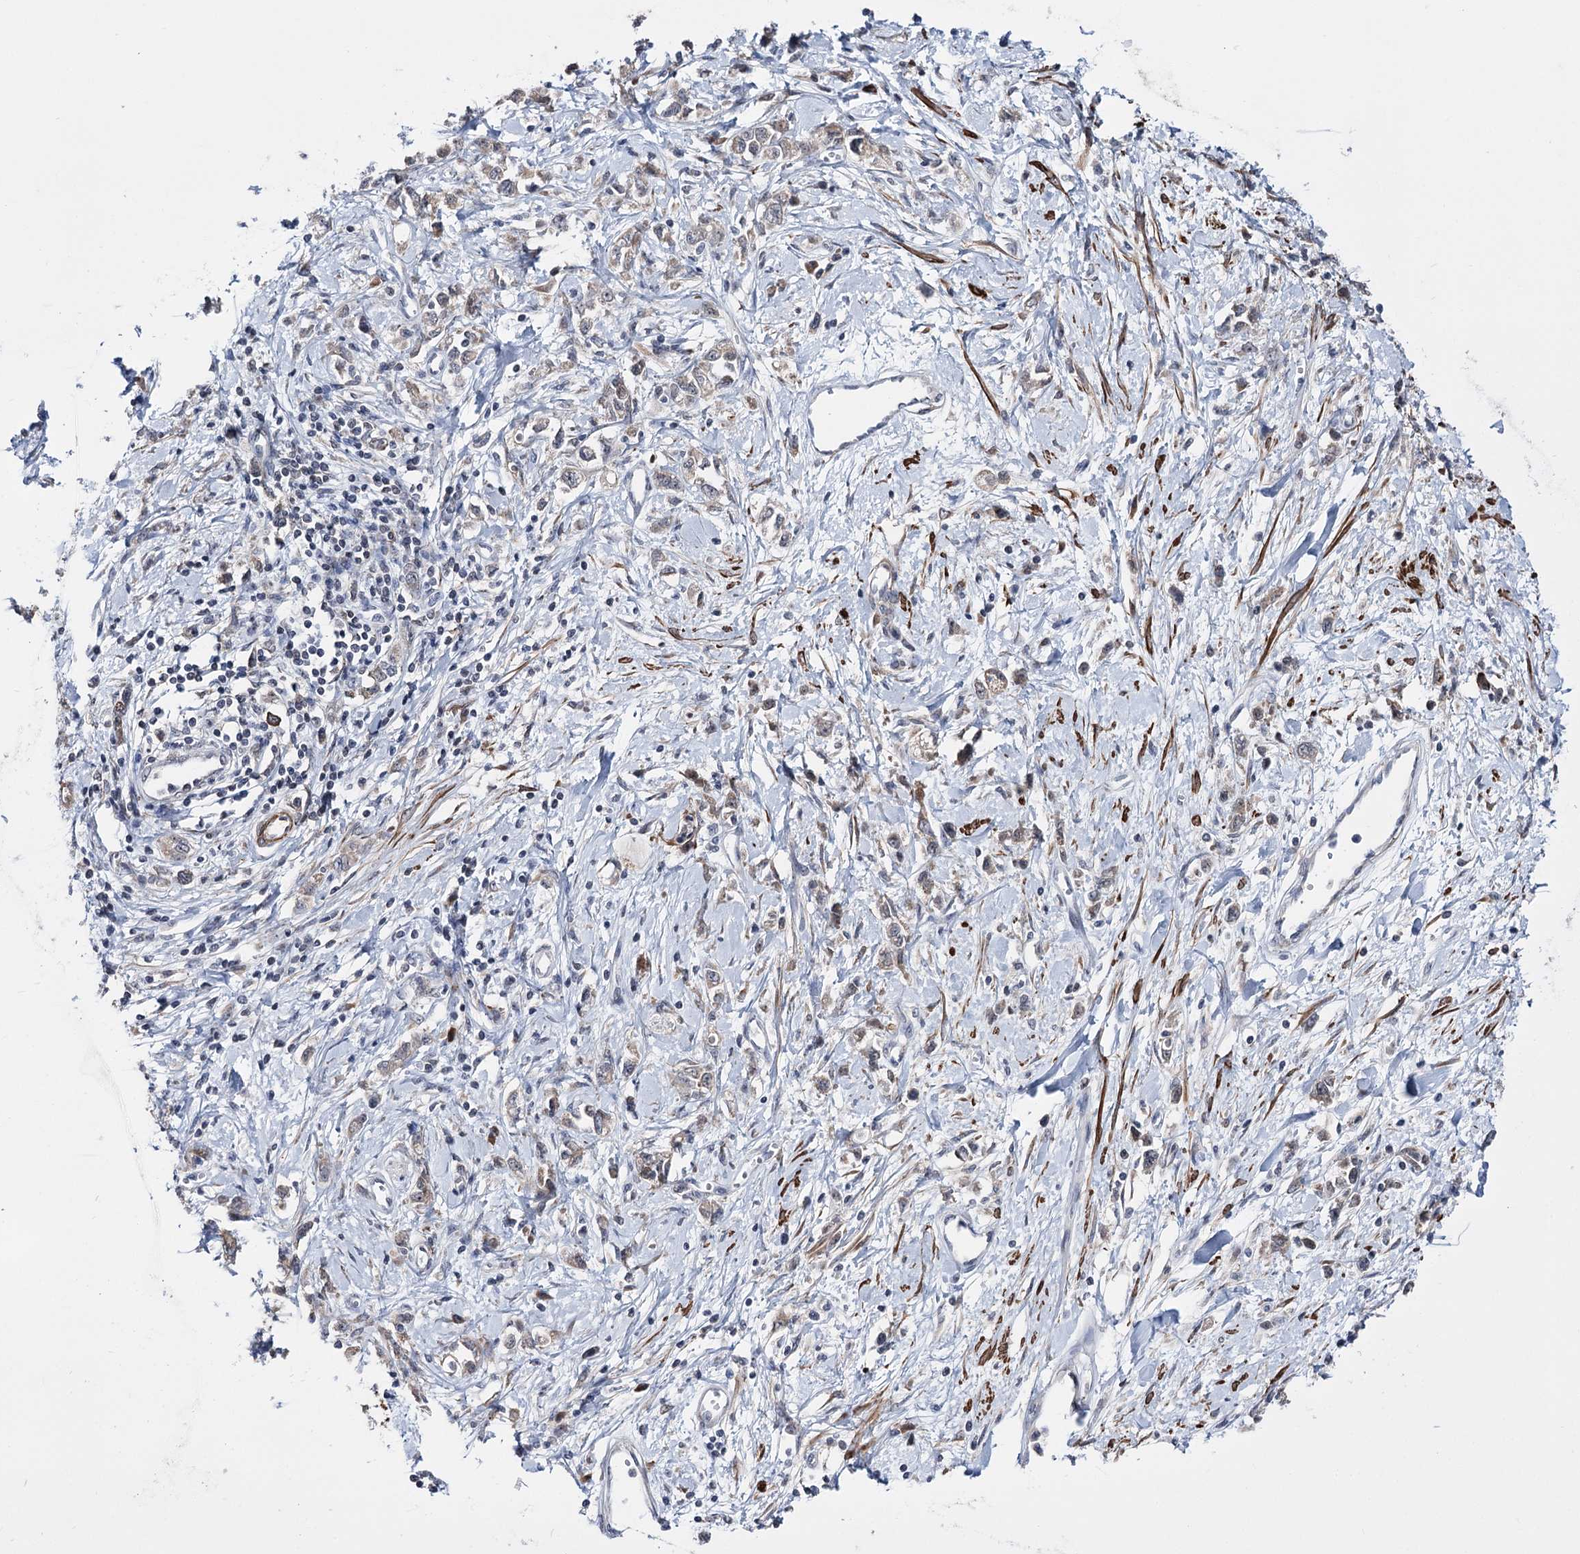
{"staining": {"intensity": "weak", "quantity": "<25%", "location": "cytoplasmic/membranous"}, "tissue": "stomach cancer", "cell_type": "Tumor cells", "image_type": "cancer", "snomed": [{"axis": "morphology", "description": "Adenocarcinoma, NOS"}, {"axis": "topography", "description": "Stomach"}], "caption": "High magnification brightfield microscopy of stomach adenocarcinoma stained with DAB (3,3'-diaminobenzidine) (brown) and counterstained with hematoxylin (blue): tumor cells show no significant staining.", "gene": "PPRC1", "patient": {"sex": "female", "age": 76}}